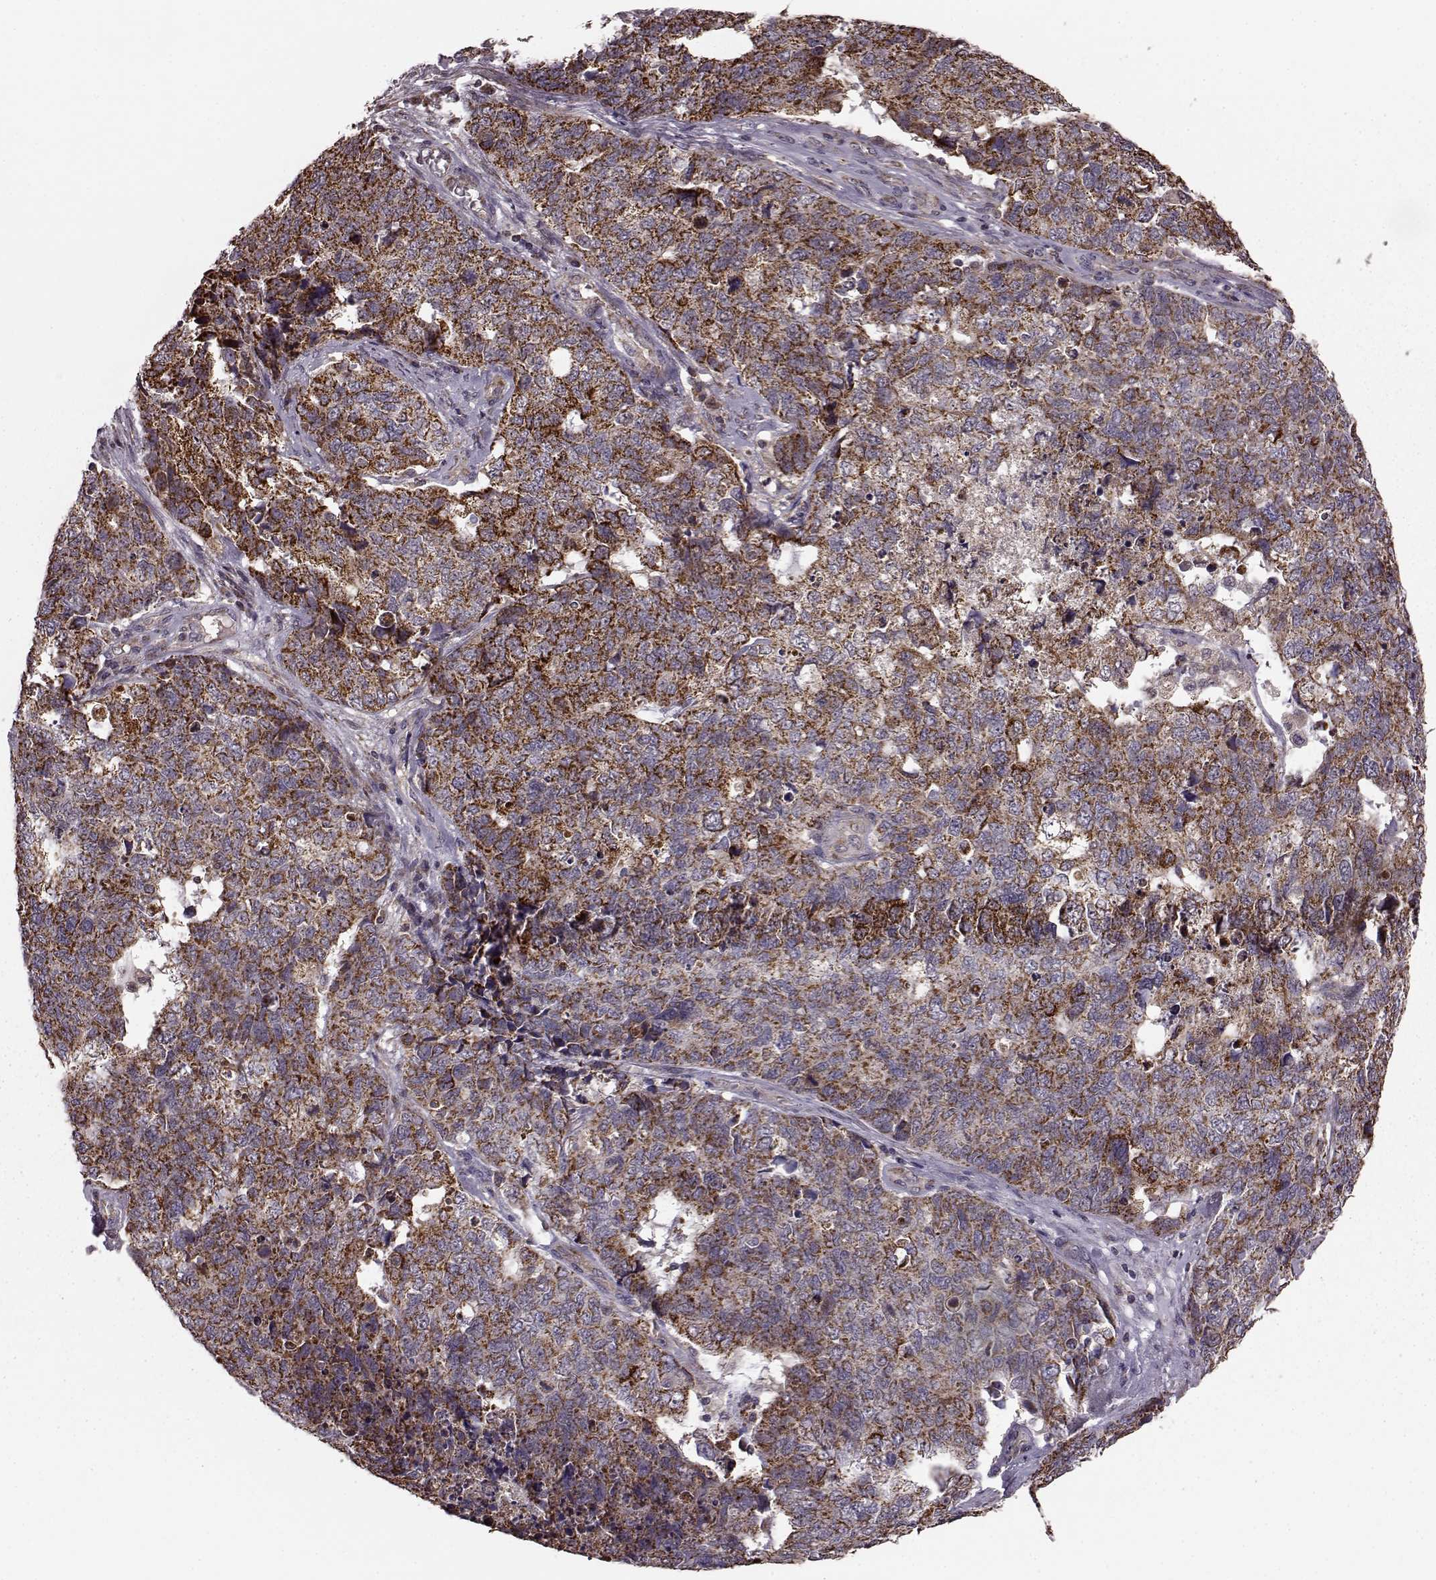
{"staining": {"intensity": "strong", "quantity": ">75%", "location": "cytoplasmic/membranous"}, "tissue": "cervical cancer", "cell_type": "Tumor cells", "image_type": "cancer", "snomed": [{"axis": "morphology", "description": "Squamous cell carcinoma, NOS"}, {"axis": "topography", "description": "Cervix"}], "caption": "Cervical cancer stained with a brown dye shows strong cytoplasmic/membranous positive expression in about >75% of tumor cells.", "gene": "PUDP", "patient": {"sex": "female", "age": 63}}